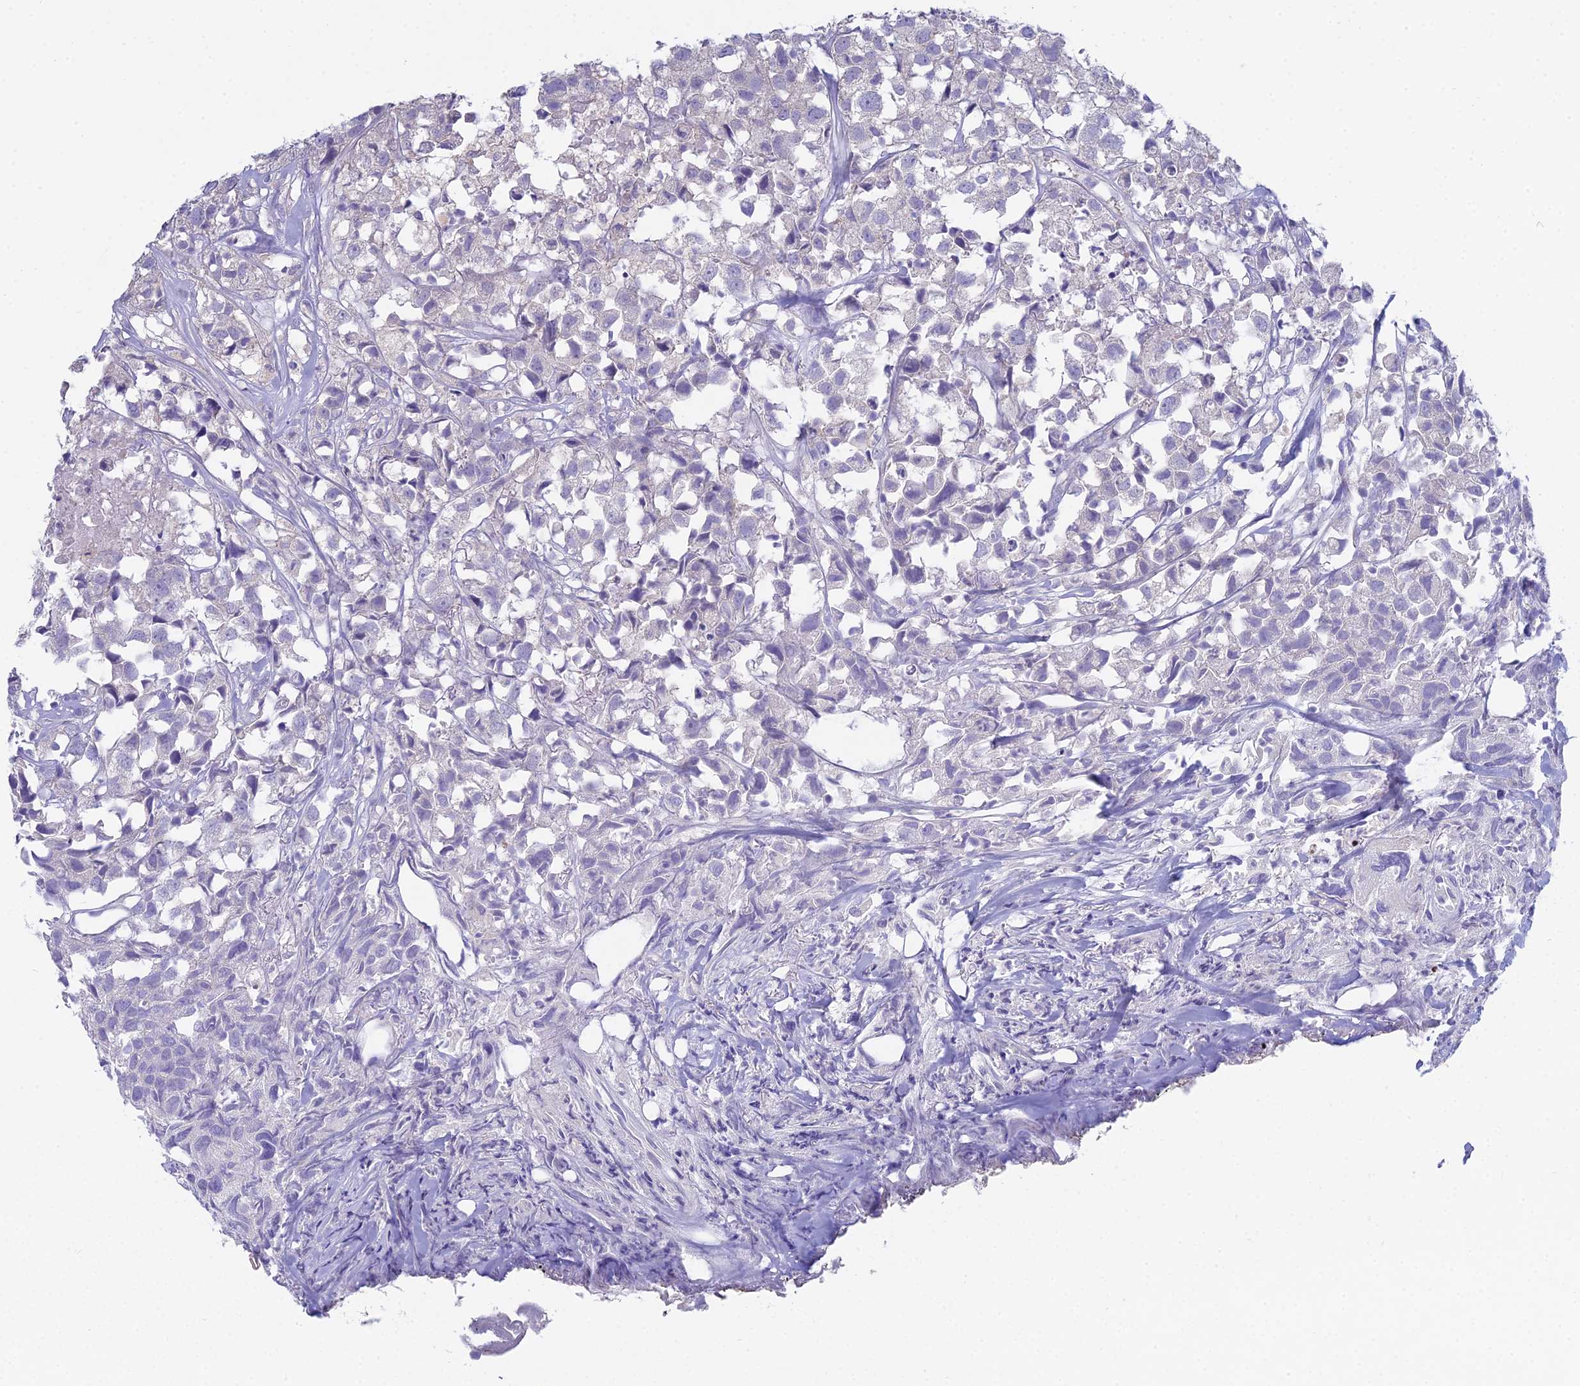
{"staining": {"intensity": "negative", "quantity": "none", "location": "none"}, "tissue": "urothelial cancer", "cell_type": "Tumor cells", "image_type": "cancer", "snomed": [{"axis": "morphology", "description": "Urothelial carcinoma, High grade"}, {"axis": "topography", "description": "Urinary bladder"}], "caption": "This is an IHC micrograph of urothelial cancer. There is no staining in tumor cells.", "gene": "METTL26", "patient": {"sex": "female", "age": 75}}